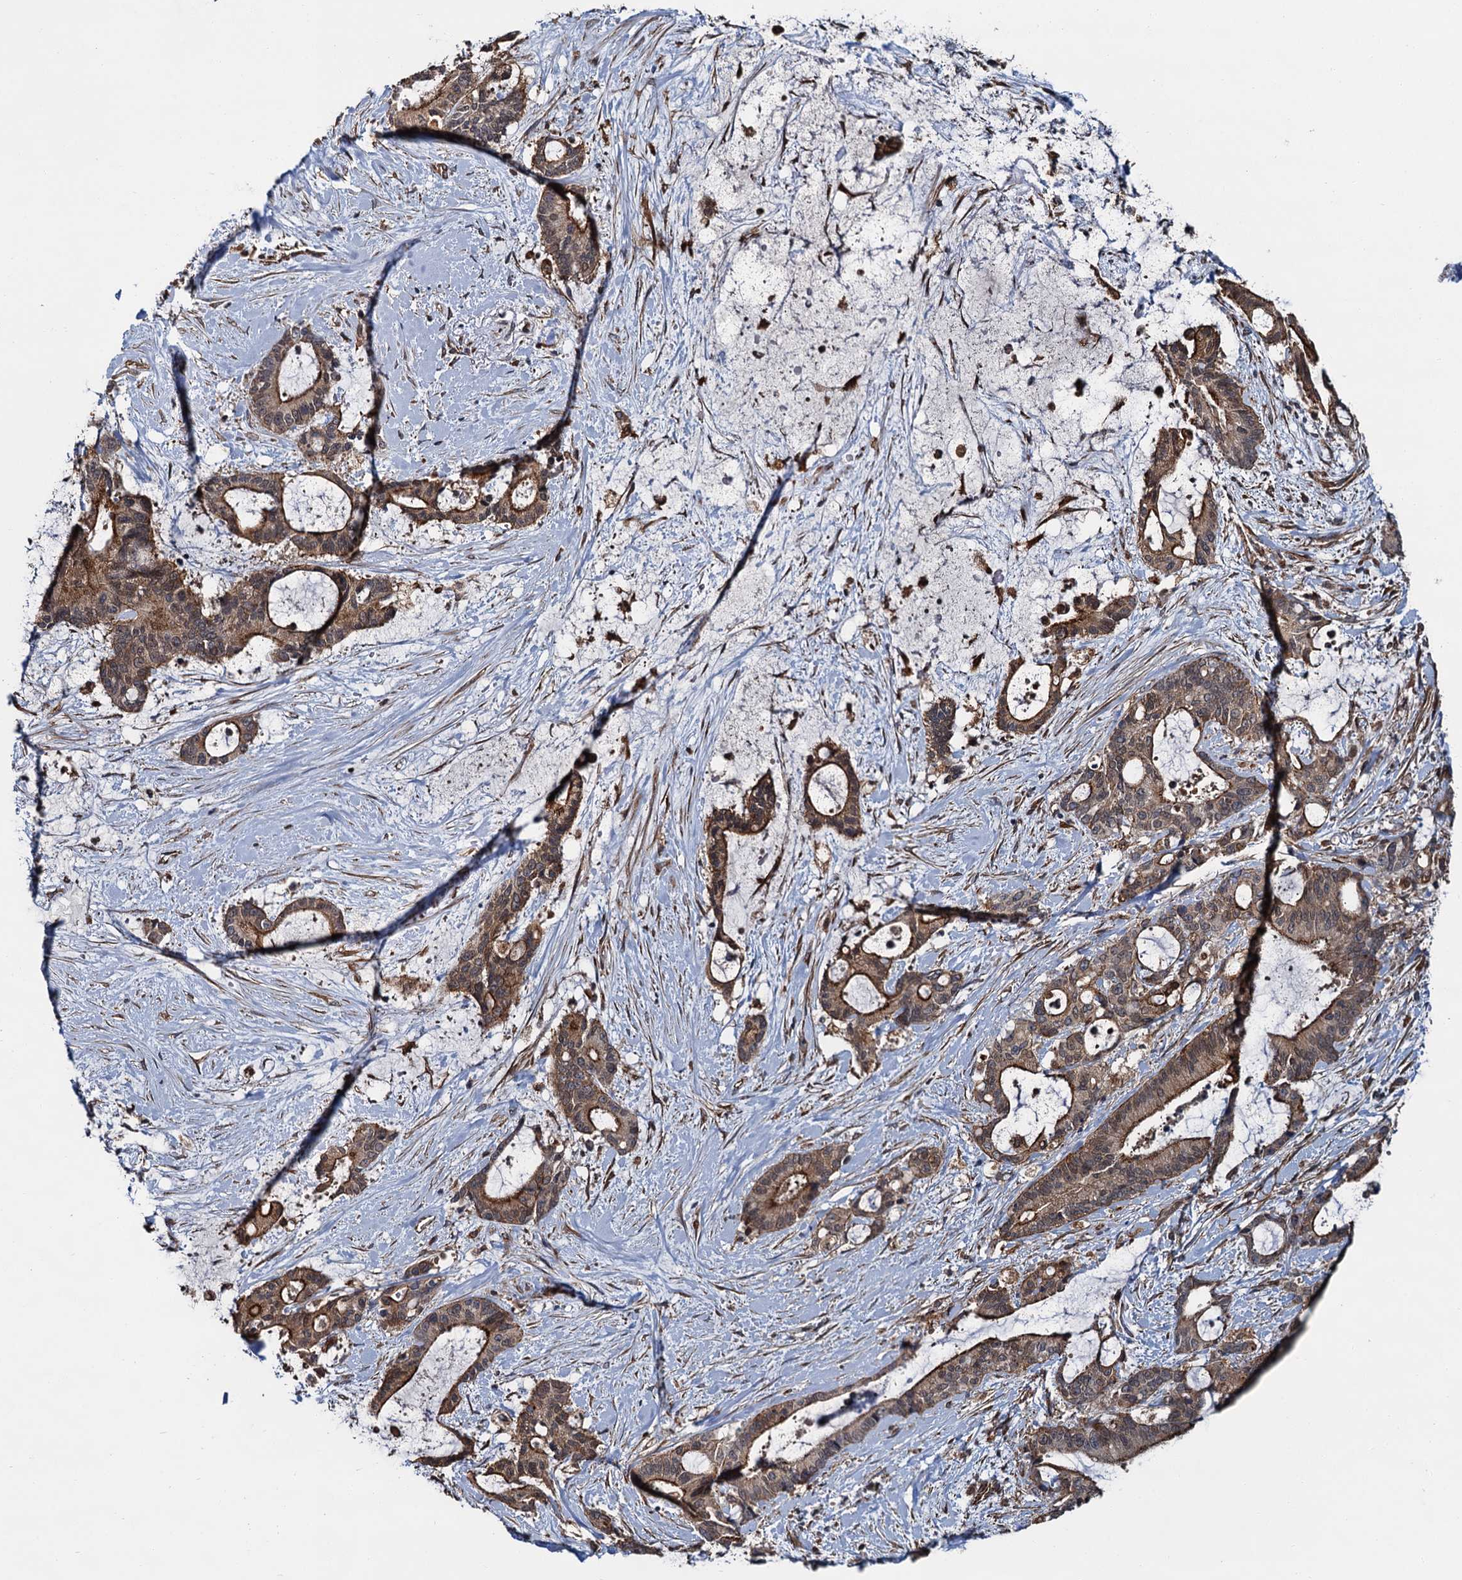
{"staining": {"intensity": "moderate", "quantity": ">75%", "location": "cytoplasmic/membranous"}, "tissue": "liver cancer", "cell_type": "Tumor cells", "image_type": "cancer", "snomed": [{"axis": "morphology", "description": "Normal tissue, NOS"}, {"axis": "morphology", "description": "Cholangiocarcinoma"}, {"axis": "topography", "description": "Liver"}, {"axis": "topography", "description": "Peripheral nerve tissue"}], "caption": "Human liver cholangiocarcinoma stained with a protein marker displays moderate staining in tumor cells.", "gene": "ZFYVE19", "patient": {"sex": "female", "age": 73}}